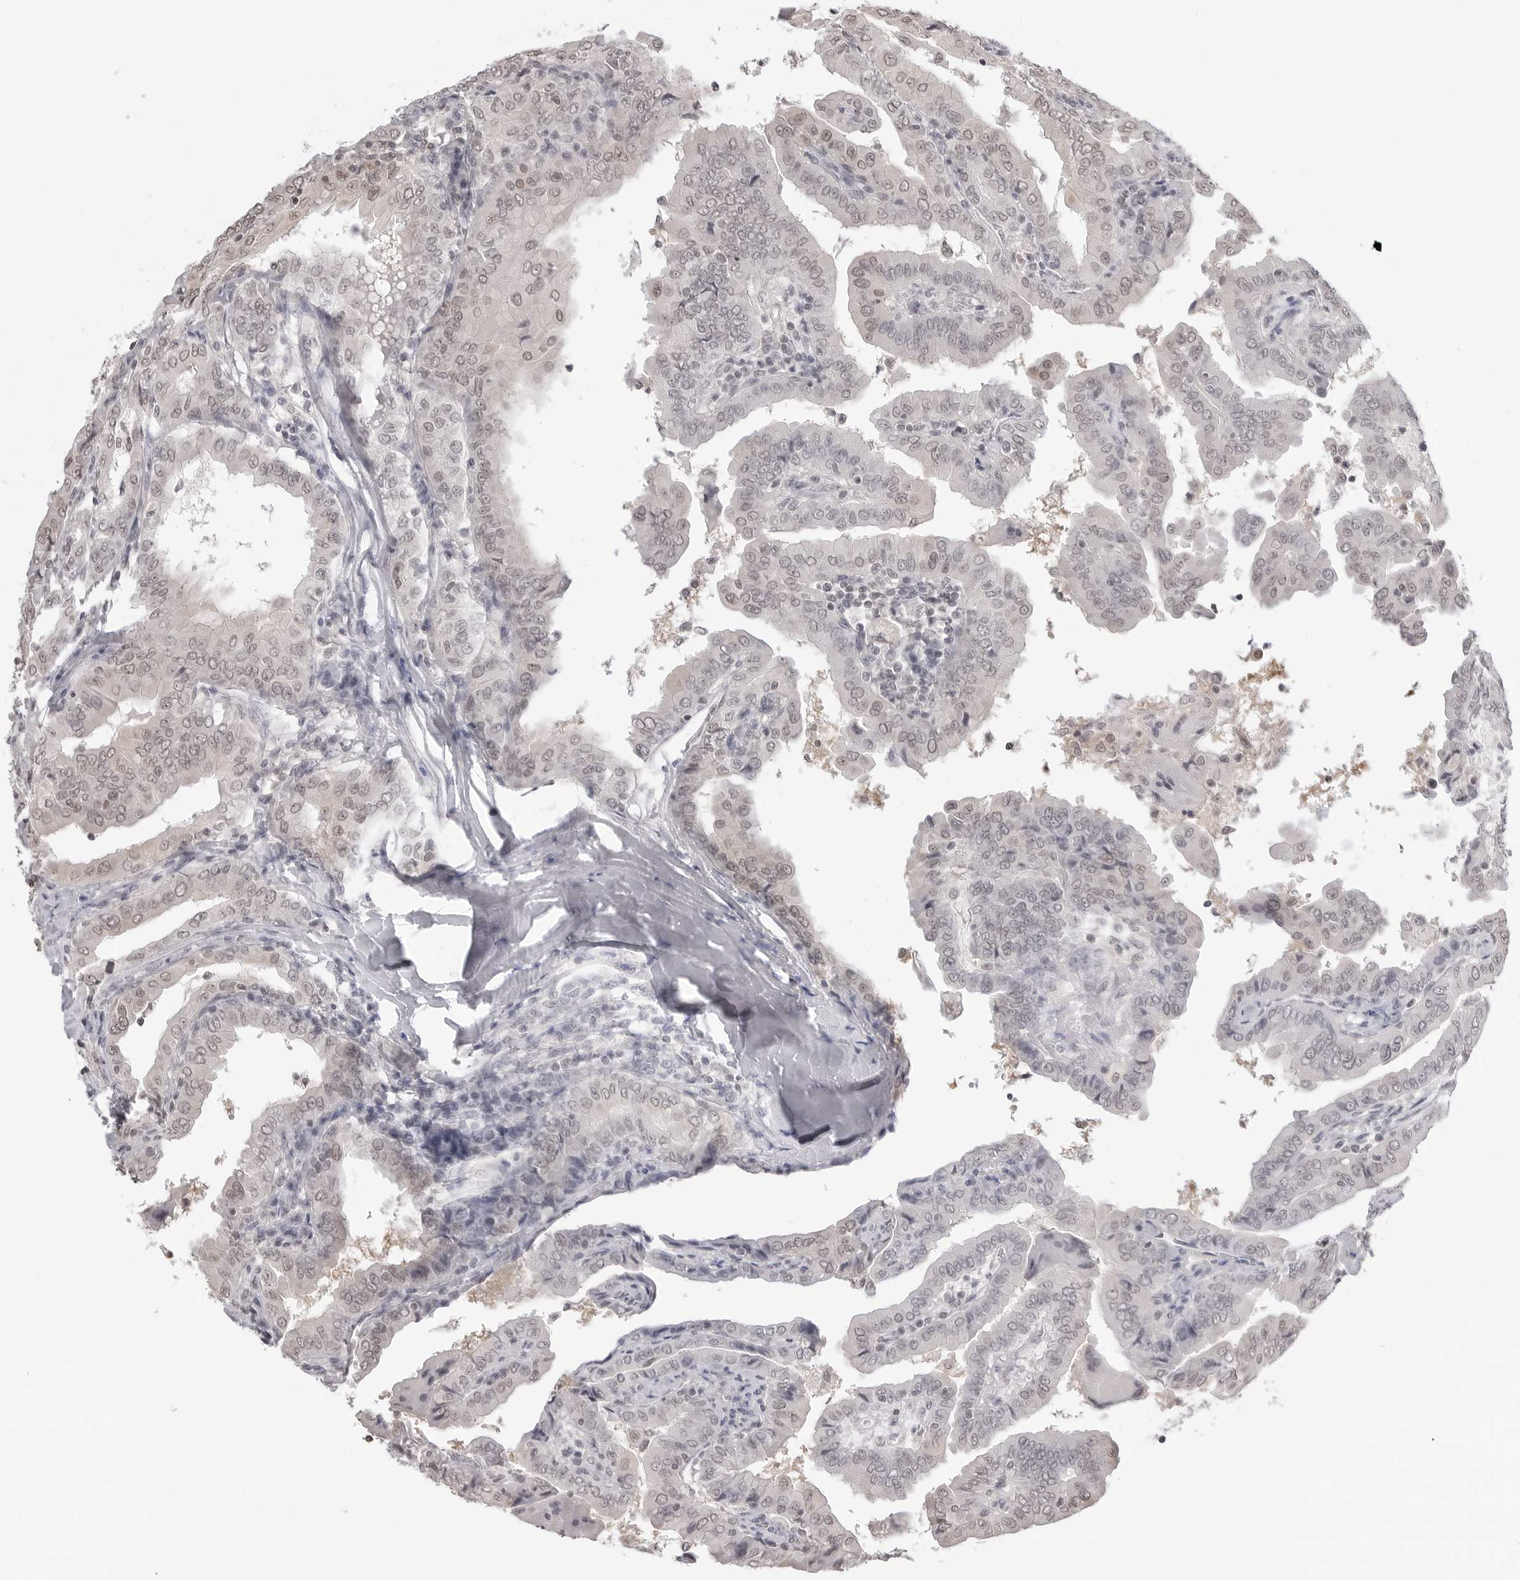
{"staining": {"intensity": "weak", "quantity": "25%-75%", "location": "nuclear"}, "tissue": "thyroid cancer", "cell_type": "Tumor cells", "image_type": "cancer", "snomed": [{"axis": "morphology", "description": "Papillary adenocarcinoma, NOS"}, {"axis": "topography", "description": "Thyroid gland"}], "caption": "Papillary adenocarcinoma (thyroid) stained with a brown dye exhibits weak nuclear positive staining in approximately 25%-75% of tumor cells.", "gene": "YWHAG", "patient": {"sex": "male", "age": 33}}